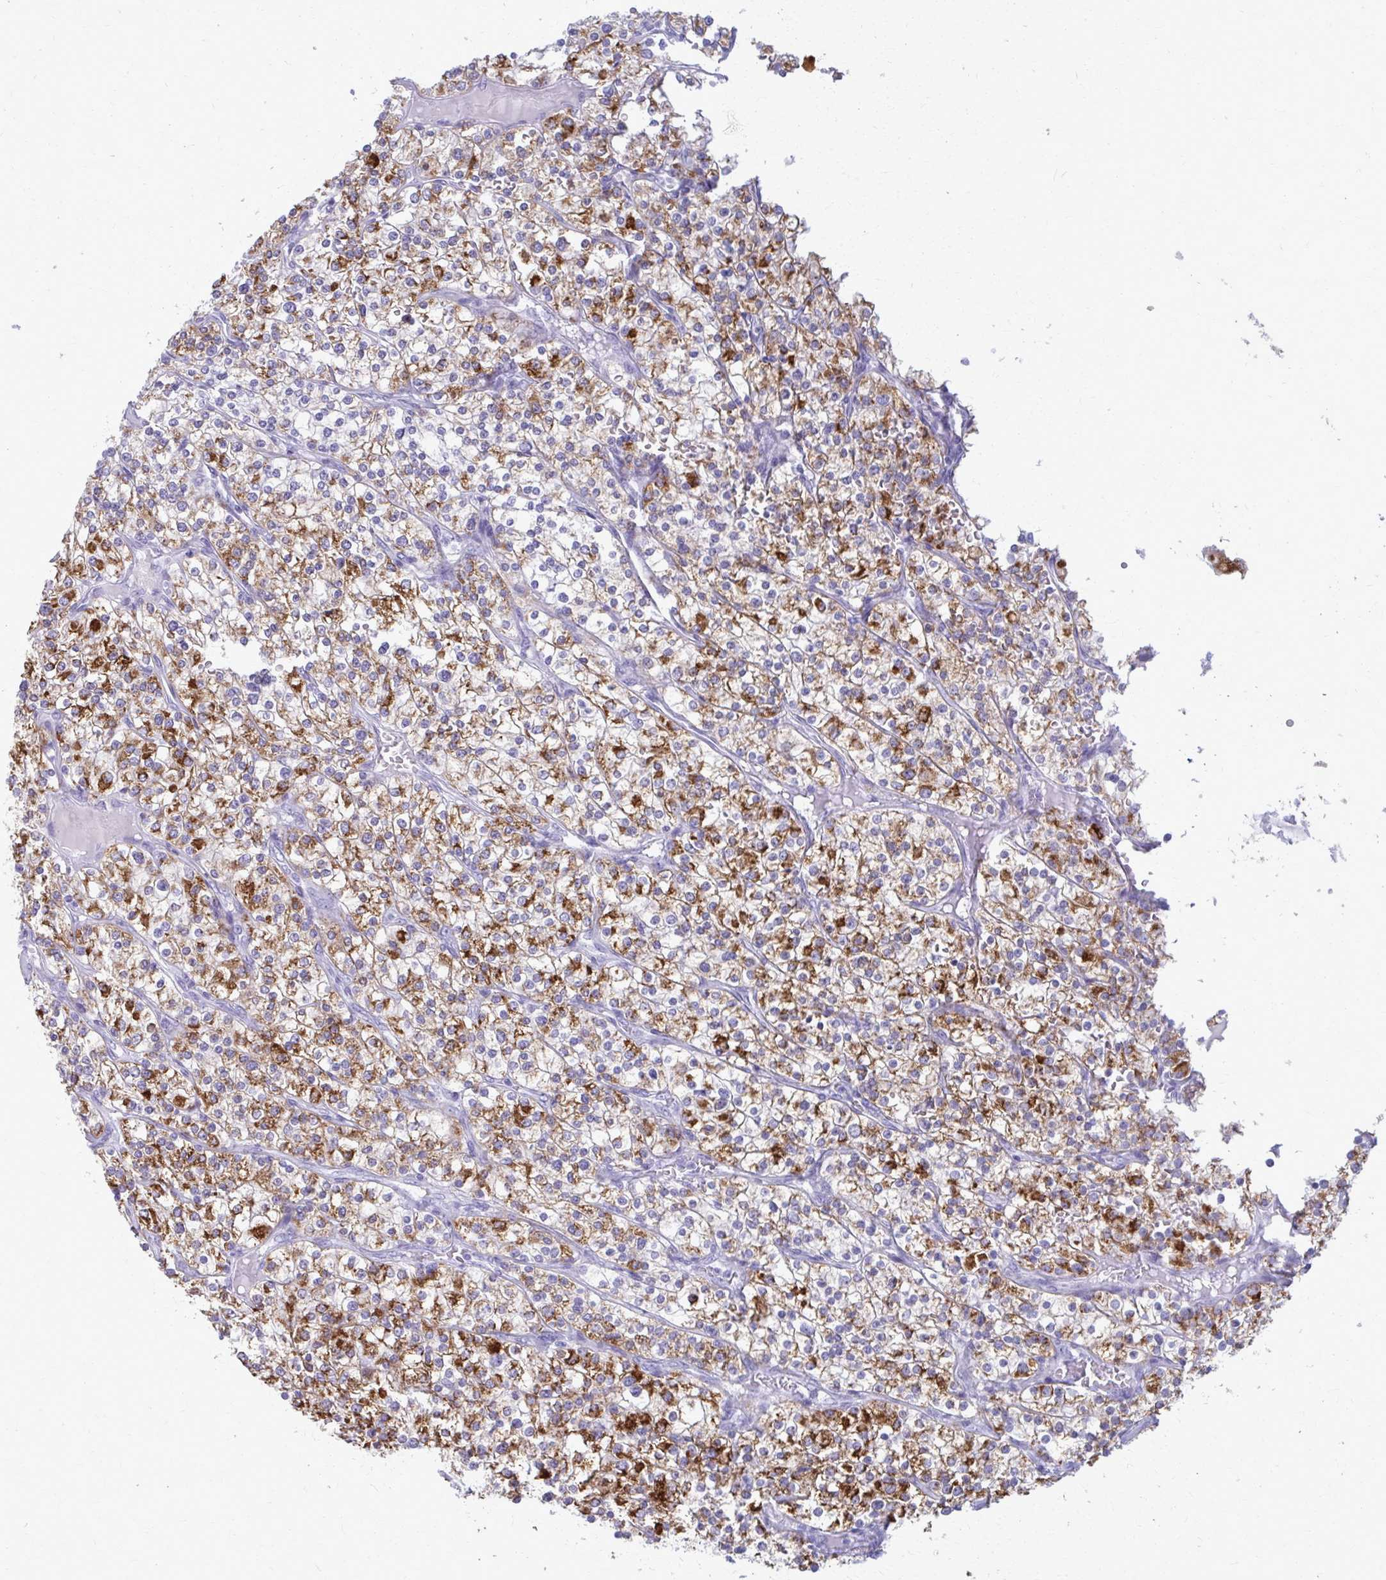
{"staining": {"intensity": "strong", "quantity": ">75%", "location": "cytoplasmic/membranous"}, "tissue": "renal cancer", "cell_type": "Tumor cells", "image_type": "cancer", "snomed": [{"axis": "morphology", "description": "Adenocarcinoma, NOS"}, {"axis": "topography", "description": "Kidney"}], "caption": "Human adenocarcinoma (renal) stained with a protein marker displays strong staining in tumor cells.", "gene": "ACSM2B", "patient": {"sex": "male", "age": 80}}